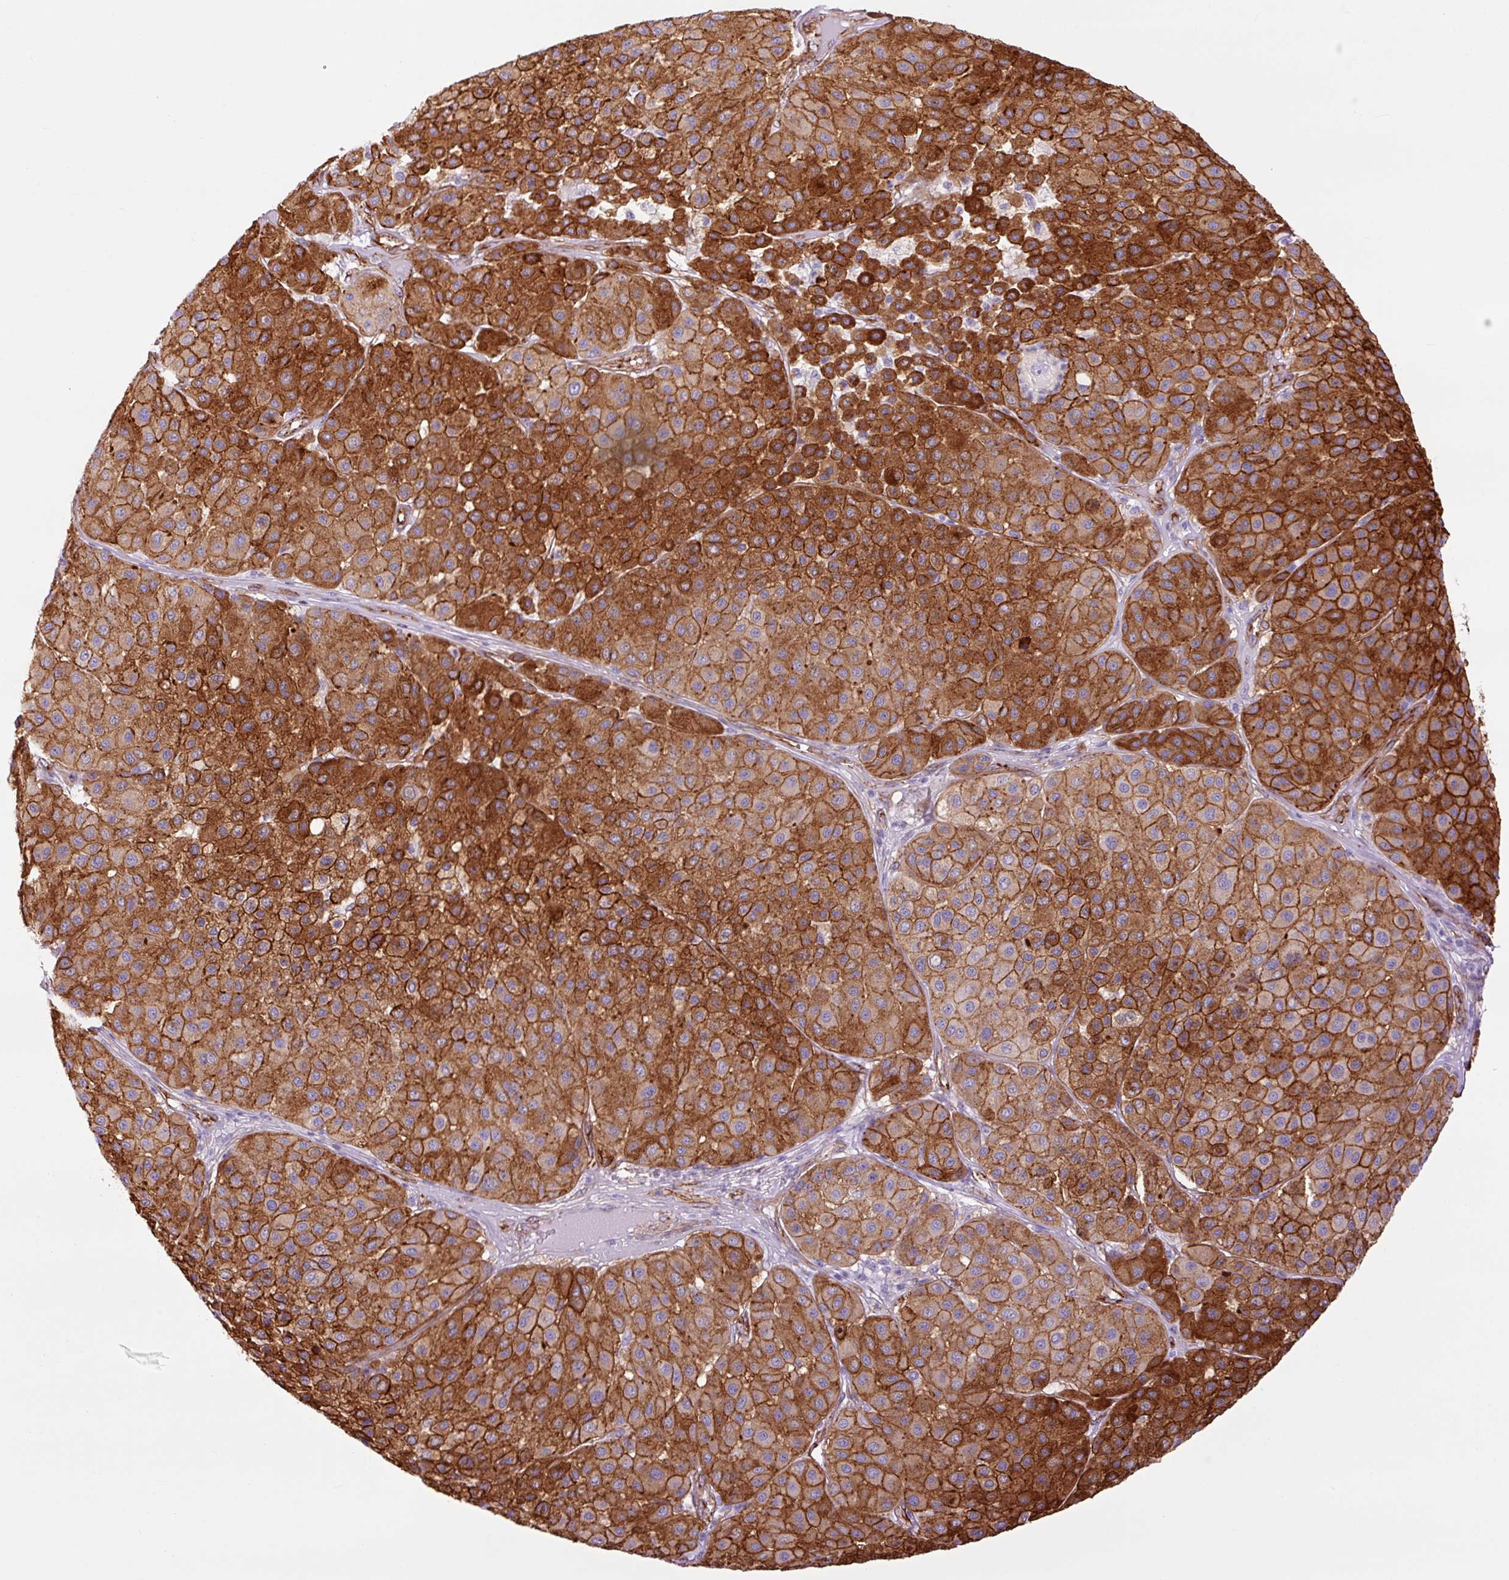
{"staining": {"intensity": "strong", "quantity": ">75%", "location": "cytoplasmic/membranous"}, "tissue": "melanoma", "cell_type": "Tumor cells", "image_type": "cancer", "snomed": [{"axis": "morphology", "description": "Malignant melanoma, Metastatic site"}, {"axis": "topography", "description": "Smooth muscle"}], "caption": "Strong cytoplasmic/membranous expression for a protein is identified in approximately >75% of tumor cells of melanoma using immunohistochemistry (IHC).", "gene": "CAV1", "patient": {"sex": "male", "age": 41}}